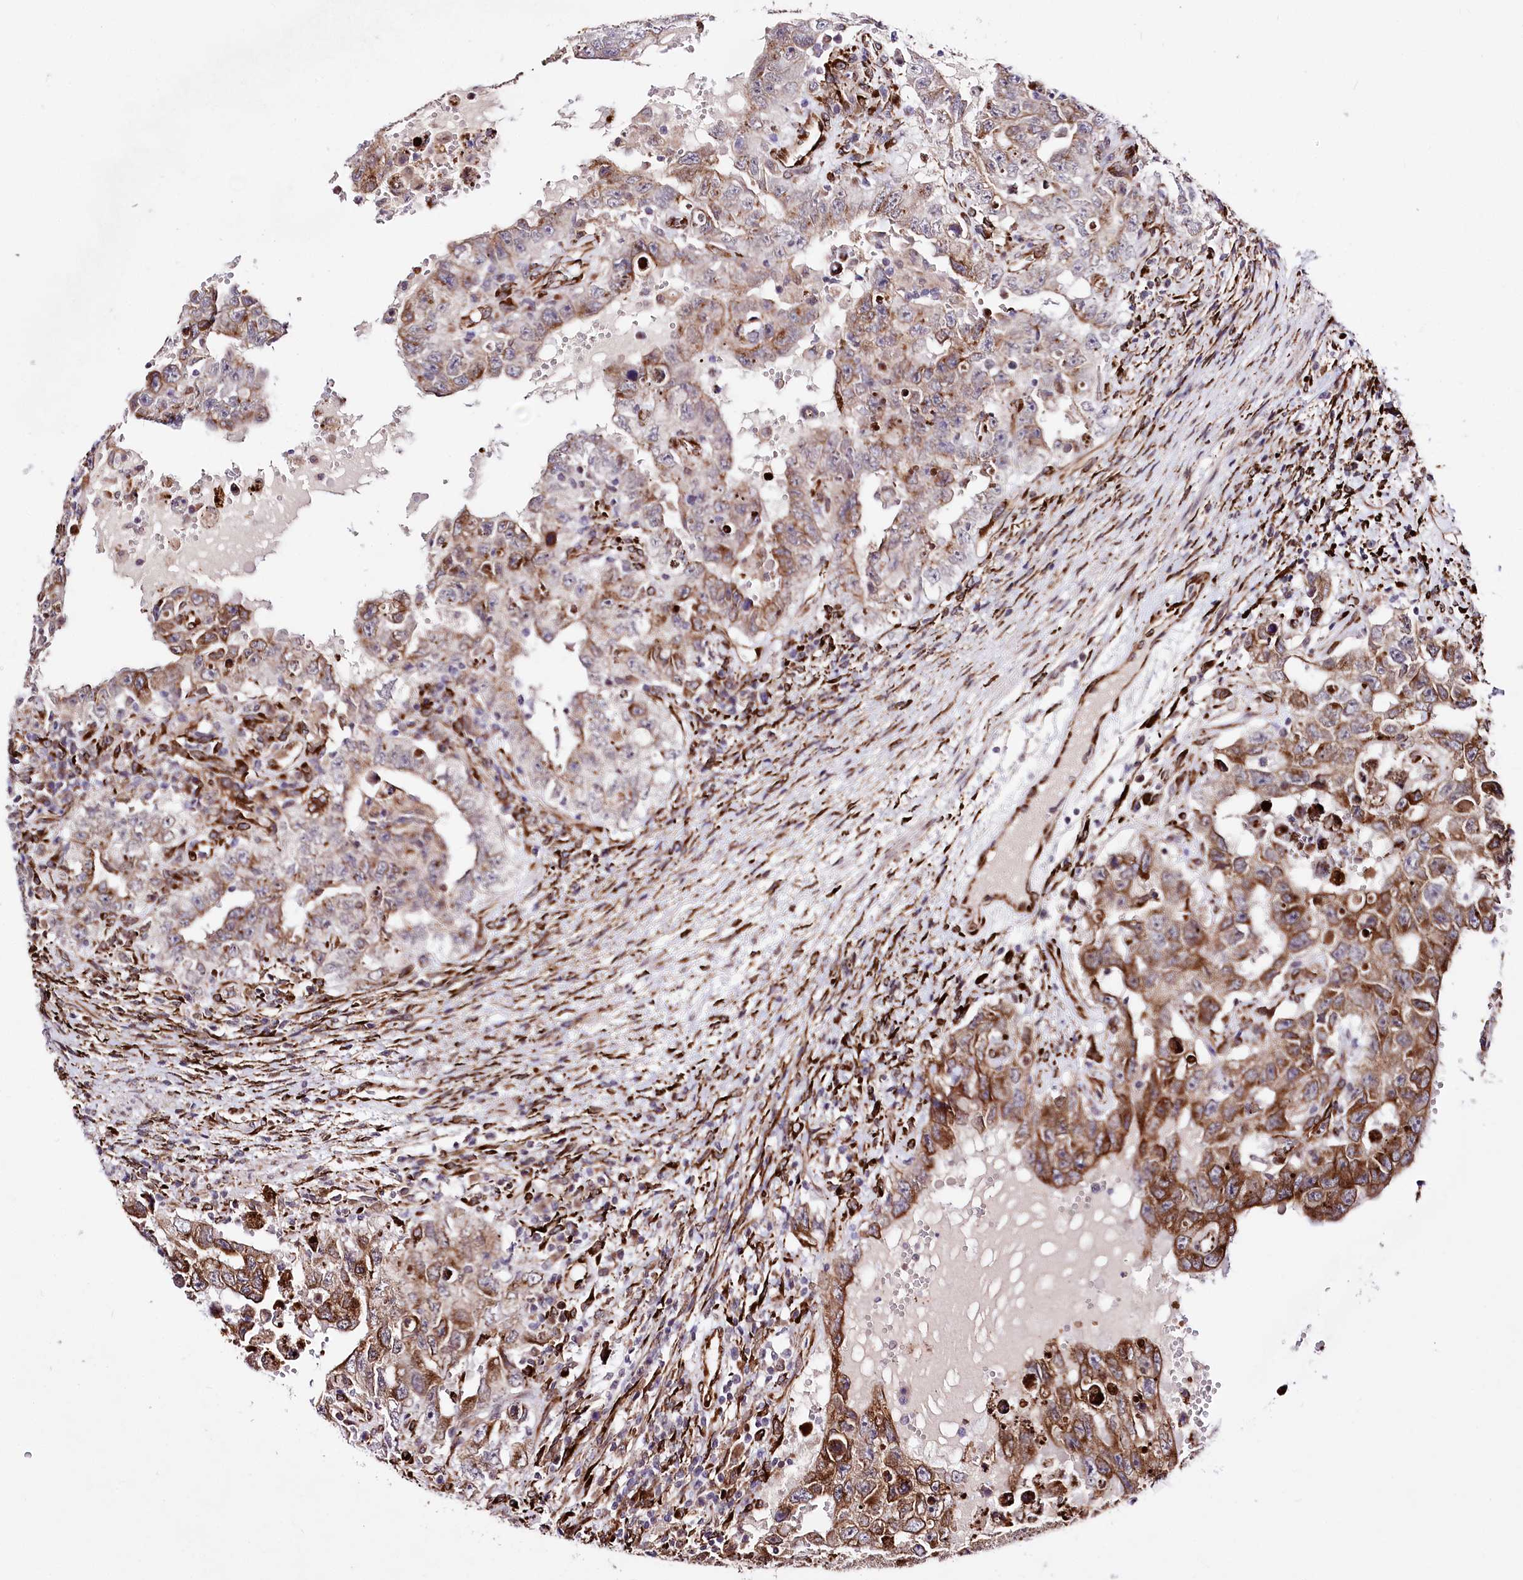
{"staining": {"intensity": "strong", "quantity": "25%-75%", "location": "cytoplasmic/membranous"}, "tissue": "testis cancer", "cell_type": "Tumor cells", "image_type": "cancer", "snomed": [{"axis": "morphology", "description": "Carcinoma, Embryonal, NOS"}, {"axis": "topography", "description": "Testis"}], "caption": "Immunohistochemistry image of testis embryonal carcinoma stained for a protein (brown), which exhibits high levels of strong cytoplasmic/membranous expression in about 25%-75% of tumor cells.", "gene": "WWC1", "patient": {"sex": "male", "age": 26}}